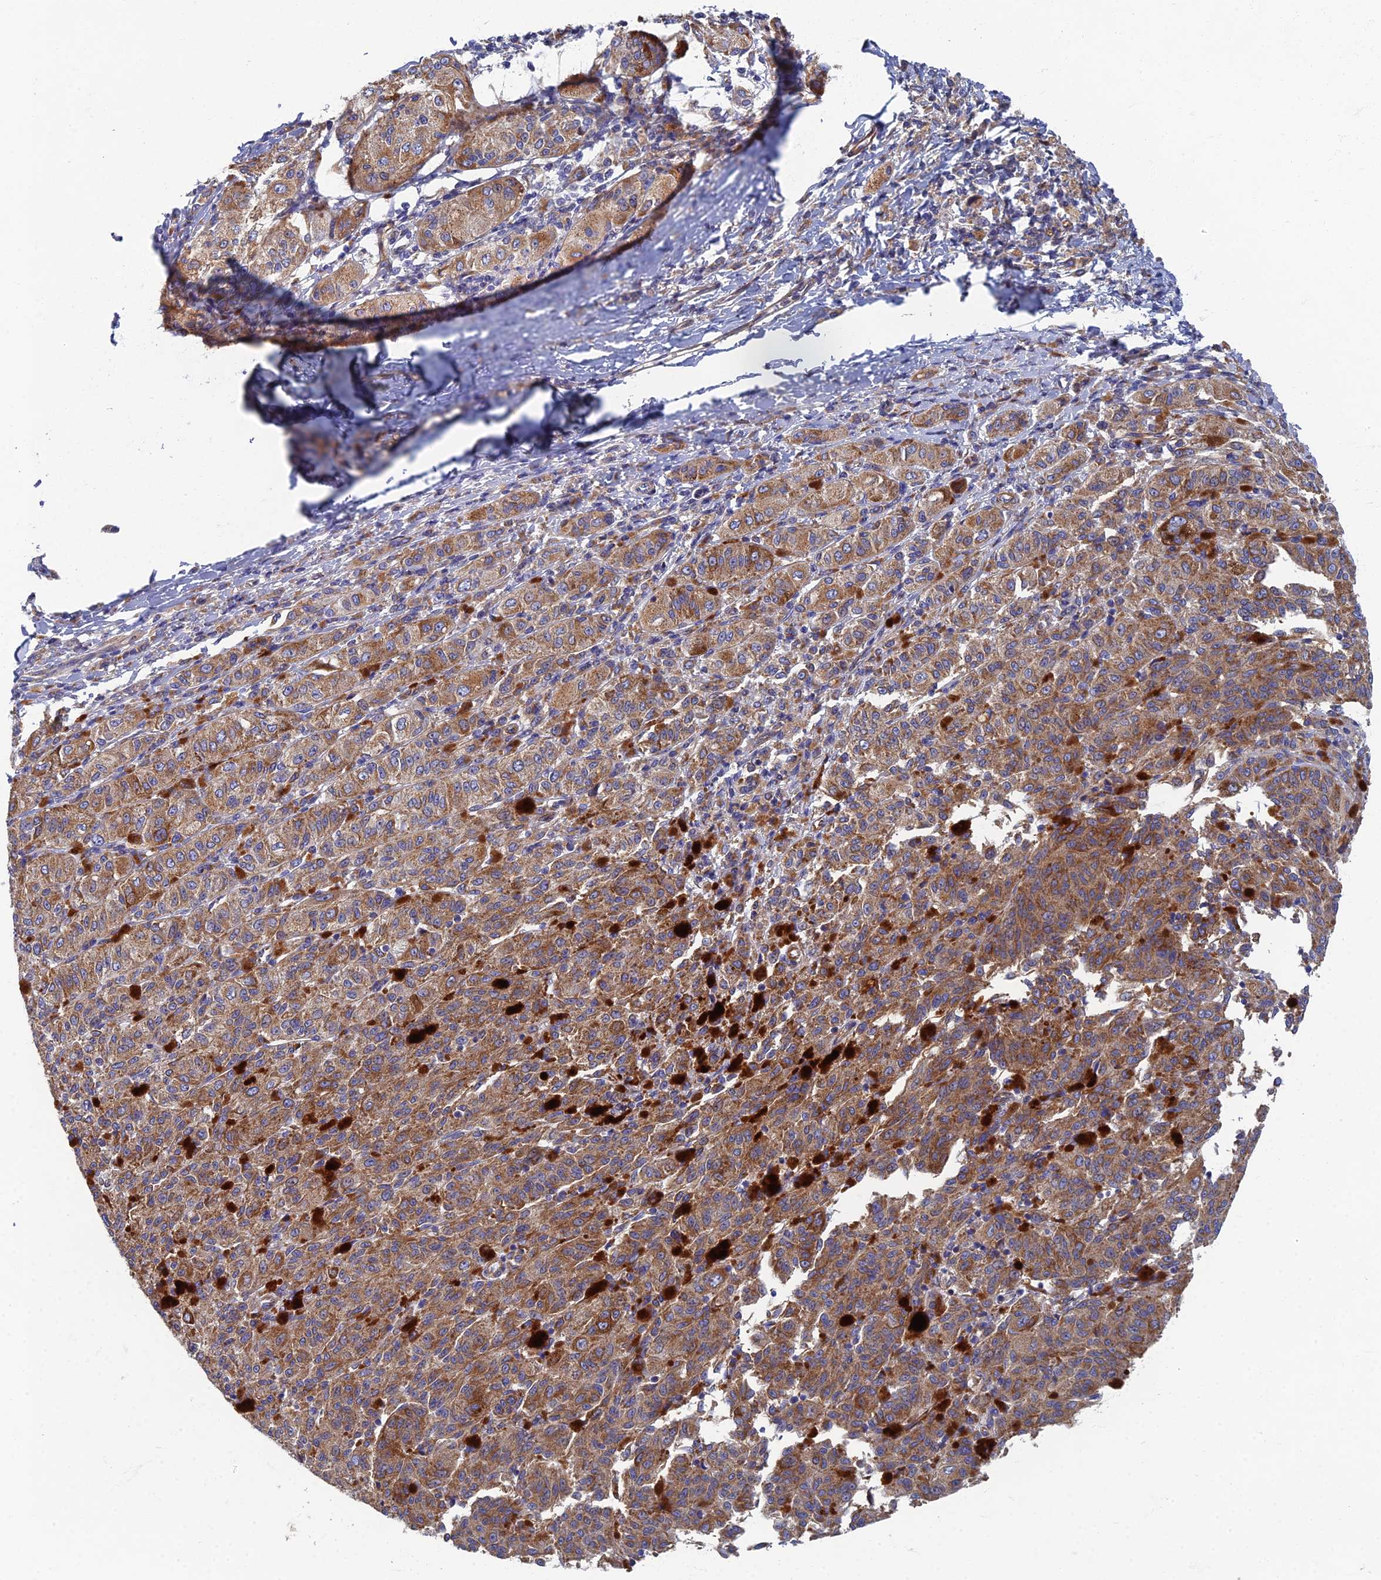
{"staining": {"intensity": "moderate", "quantity": ">75%", "location": "cytoplasmic/membranous"}, "tissue": "melanoma", "cell_type": "Tumor cells", "image_type": "cancer", "snomed": [{"axis": "morphology", "description": "Malignant melanoma, NOS"}, {"axis": "topography", "description": "Skin"}], "caption": "Protein staining displays moderate cytoplasmic/membranous staining in approximately >75% of tumor cells in melanoma. Immunohistochemistry stains the protein in brown and the nuclei are stained blue.", "gene": "RNASEK", "patient": {"sex": "female", "age": 52}}